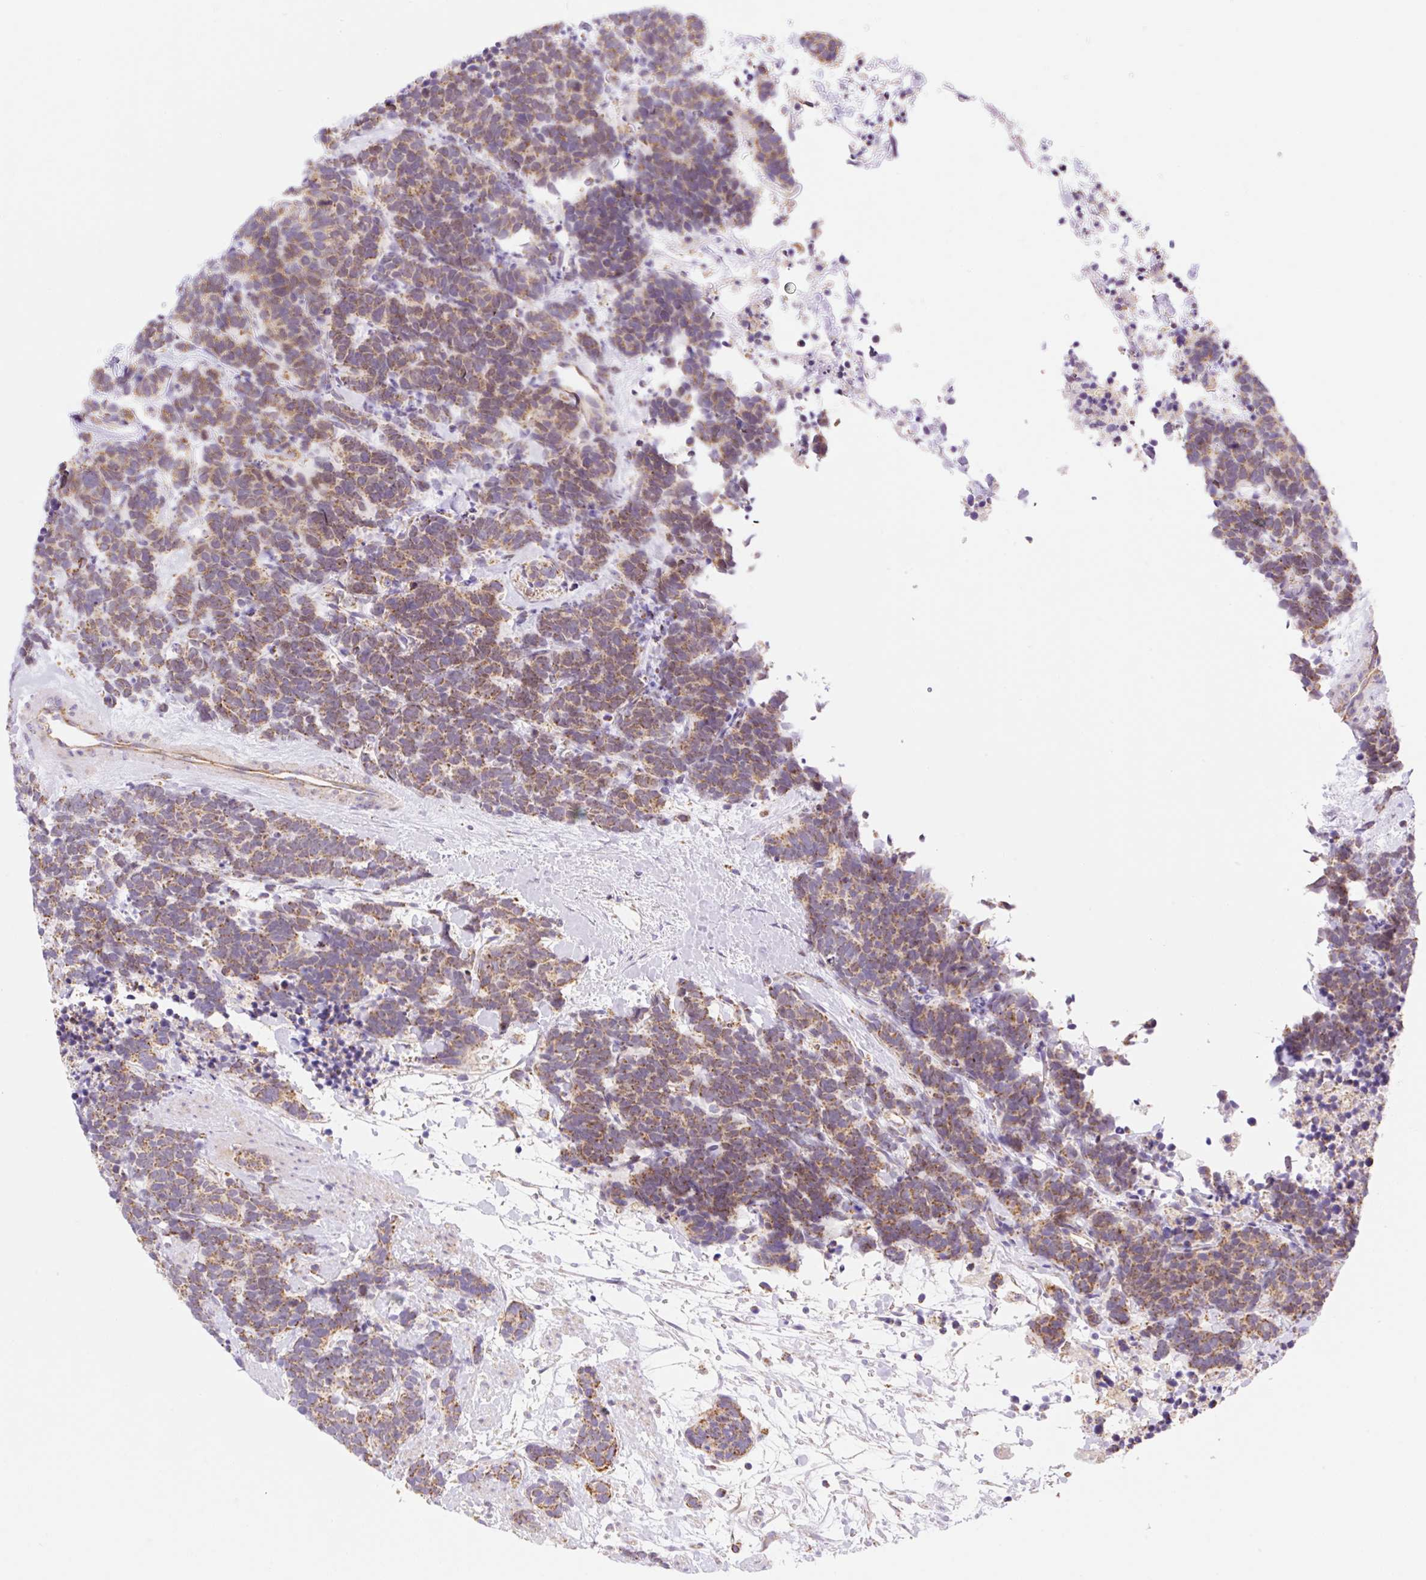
{"staining": {"intensity": "moderate", "quantity": ">75%", "location": "cytoplasmic/membranous"}, "tissue": "carcinoid", "cell_type": "Tumor cells", "image_type": "cancer", "snomed": [{"axis": "morphology", "description": "Carcinoma, NOS"}, {"axis": "morphology", "description": "Carcinoid, malignant, NOS"}, {"axis": "topography", "description": "Prostate"}], "caption": "Protein expression analysis of human carcinoid reveals moderate cytoplasmic/membranous staining in approximately >75% of tumor cells.", "gene": "ESAM", "patient": {"sex": "male", "age": 57}}